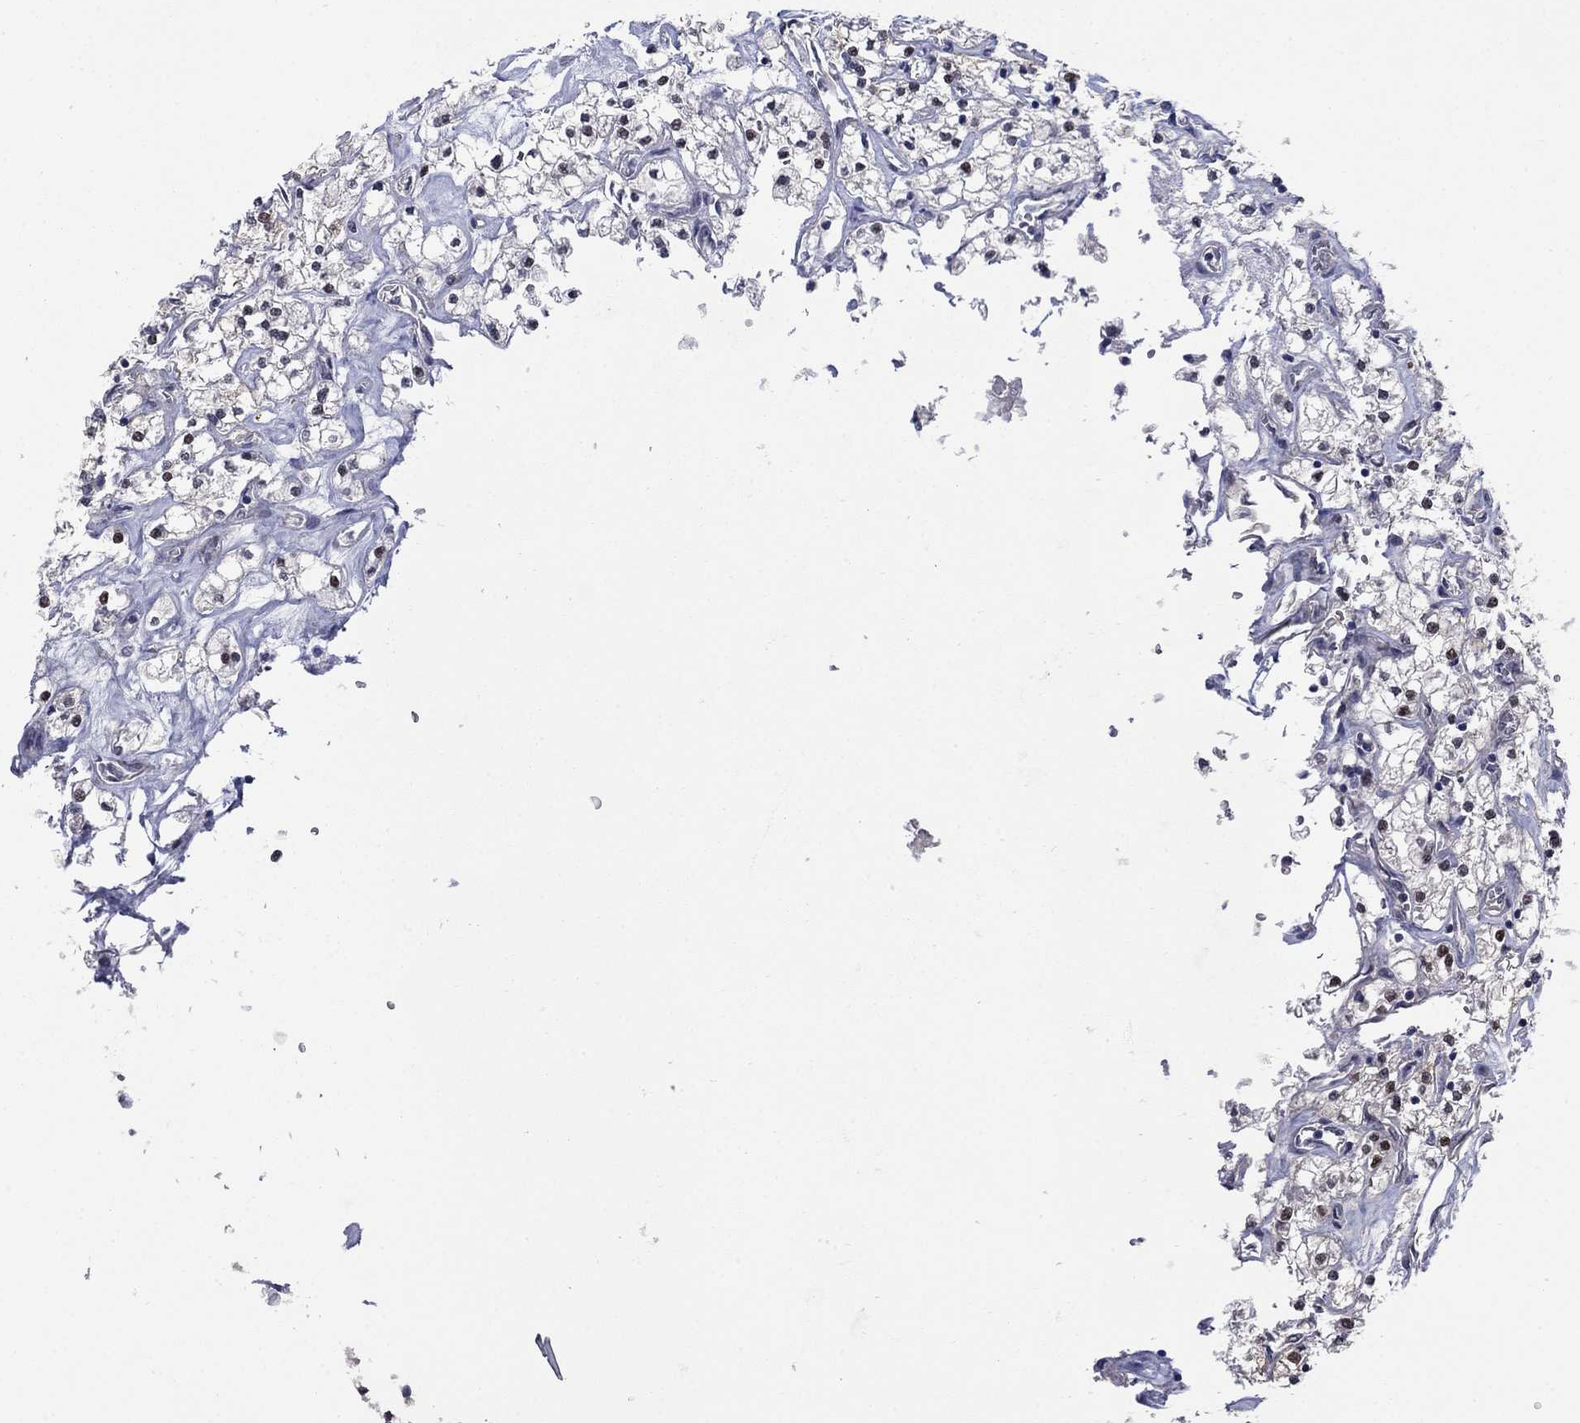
{"staining": {"intensity": "negative", "quantity": "none", "location": "none"}, "tissue": "renal cancer", "cell_type": "Tumor cells", "image_type": "cancer", "snomed": [{"axis": "morphology", "description": "Adenocarcinoma, NOS"}, {"axis": "topography", "description": "Kidney"}], "caption": "Micrograph shows no protein staining in tumor cells of renal adenocarcinoma tissue. Brightfield microscopy of immunohistochemistry (IHC) stained with DAB (3,3'-diaminobenzidine) (brown) and hematoxylin (blue), captured at high magnification.", "gene": "PDZD2", "patient": {"sex": "male", "age": 80}}